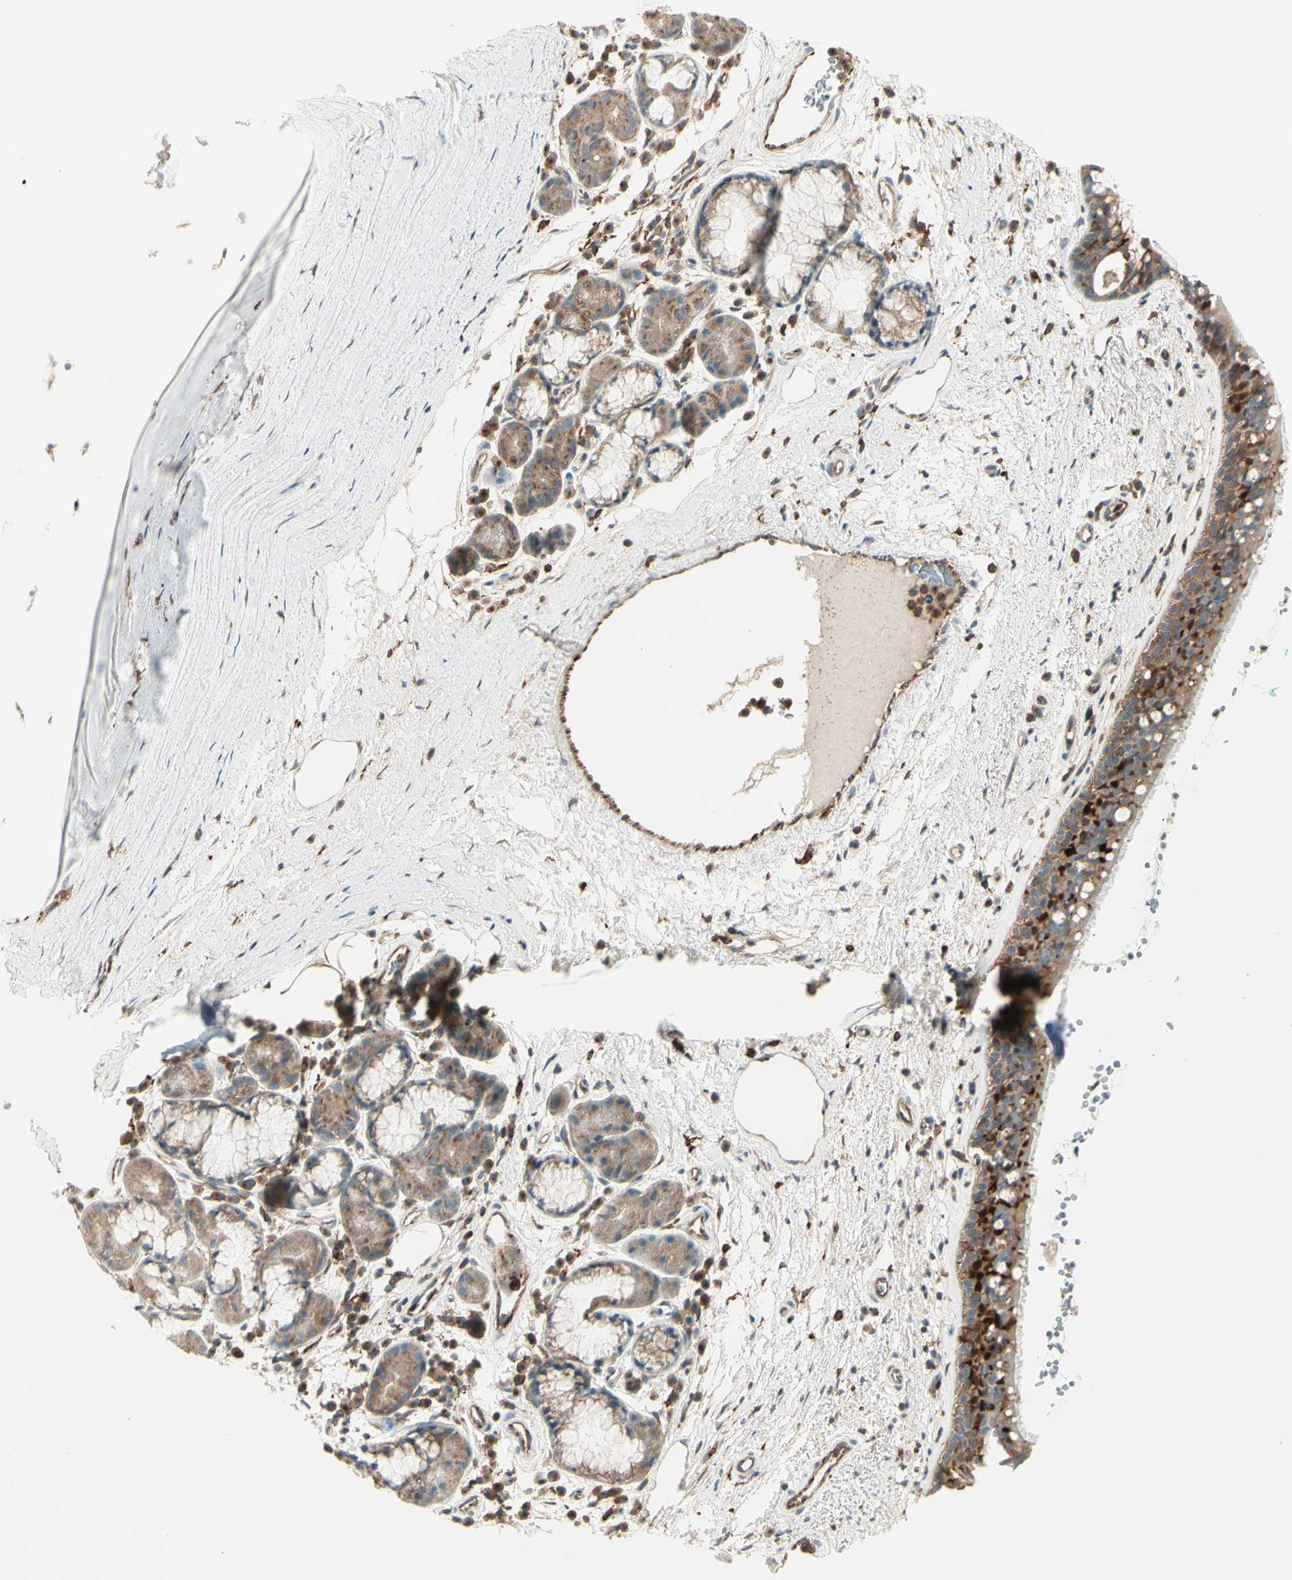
{"staining": {"intensity": "moderate", "quantity": ">75%", "location": "cytoplasmic/membranous"}, "tissue": "bronchus", "cell_type": "Respiratory epithelial cells", "image_type": "normal", "snomed": [{"axis": "morphology", "description": "Normal tissue, NOS"}, {"axis": "topography", "description": "Bronchus"}], "caption": "Protein staining demonstrates moderate cytoplasmic/membranous positivity in approximately >75% of respiratory epithelial cells in normal bronchus. The protein is shown in brown color, while the nuclei are stained blue.", "gene": "AGFG1", "patient": {"sex": "female", "age": 54}}